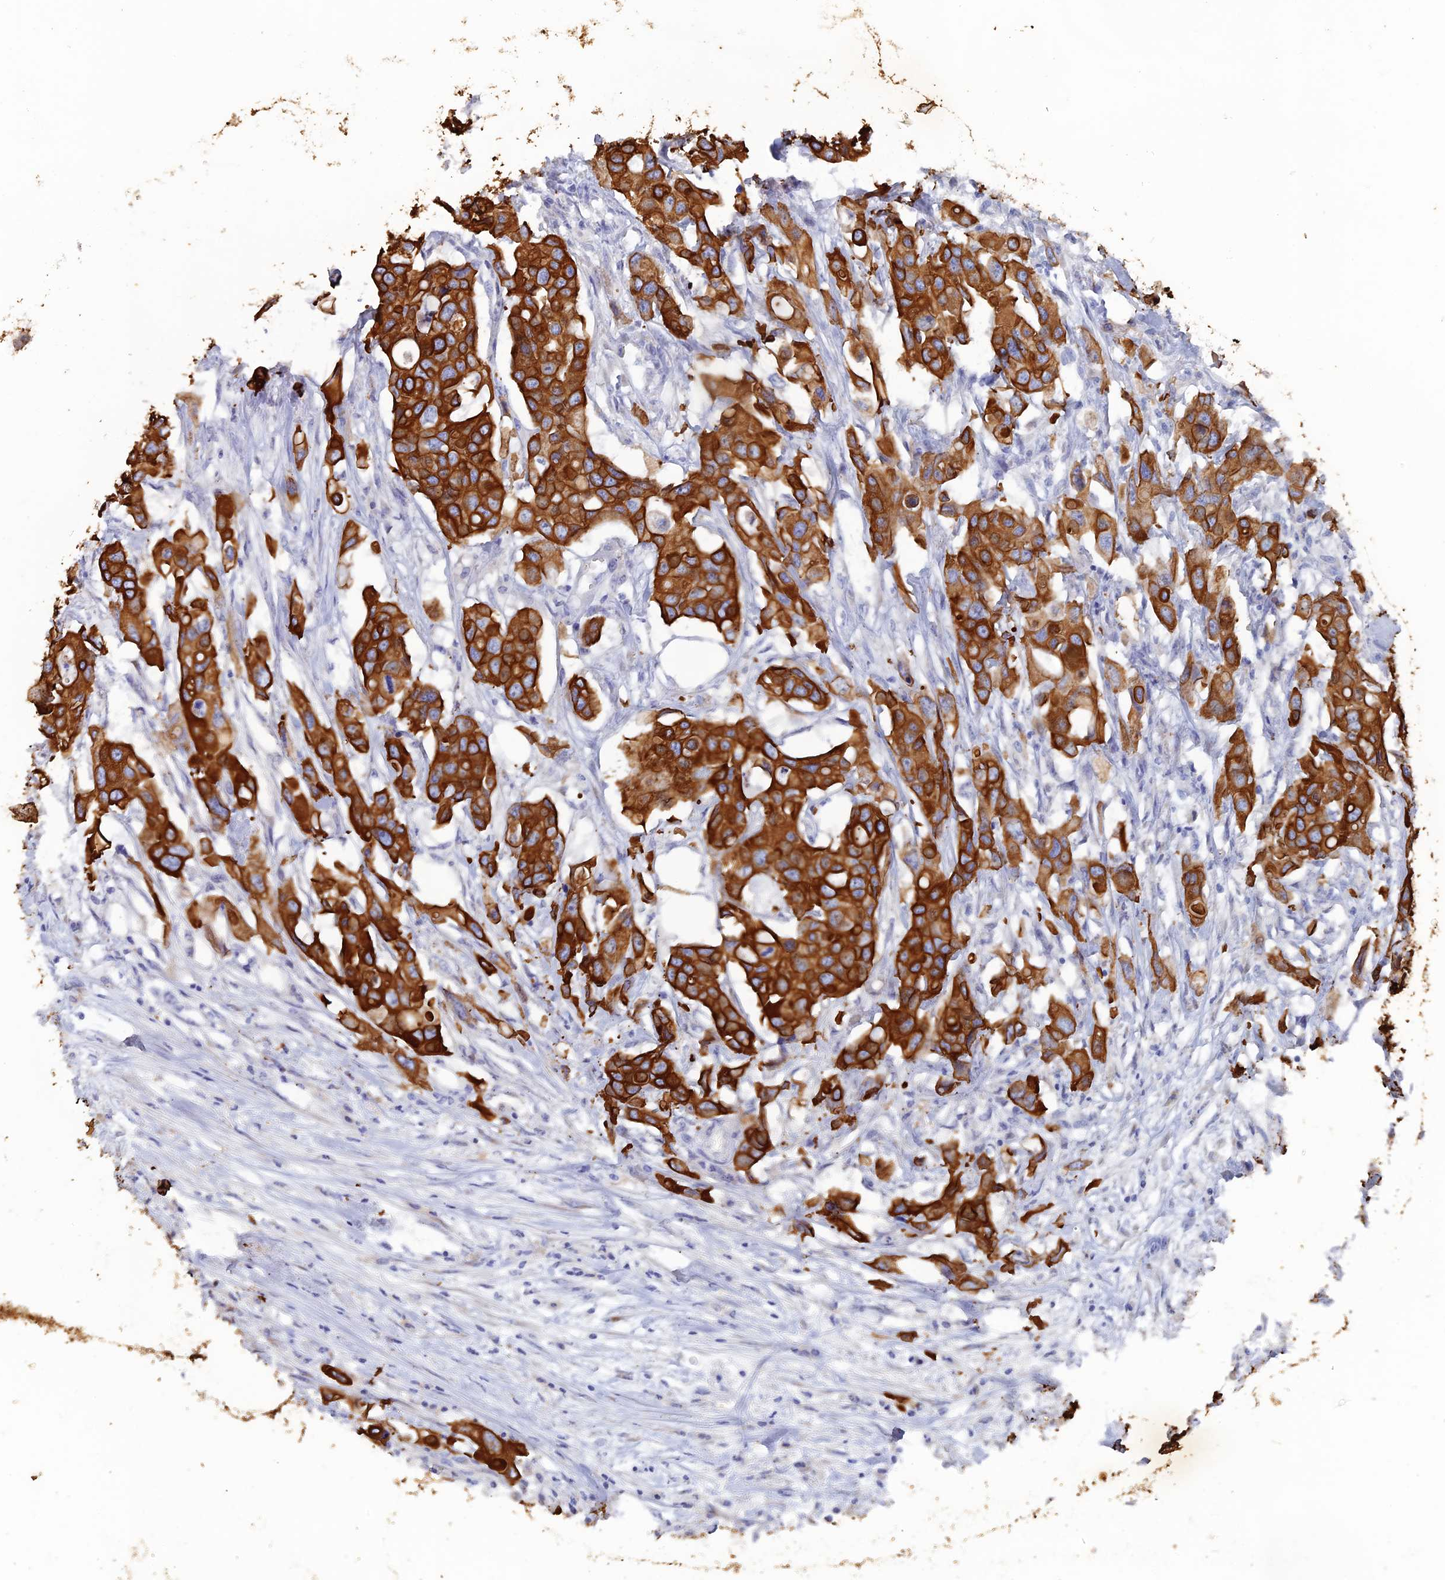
{"staining": {"intensity": "strong", "quantity": ">75%", "location": "cytoplasmic/membranous"}, "tissue": "colorectal cancer", "cell_type": "Tumor cells", "image_type": "cancer", "snomed": [{"axis": "morphology", "description": "Adenocarcinoma, NOS"}, {"axis": "topography", "description": "Colon"}], "caption": "Immunohistochemical staining of colorectal adenocarcinoma exhibits high levels of strong cytoplasmic/membranous expression in about >75% of tumor cells.", "gene": "SRFBP1", "patient": {"sex": "male", "age": 77}}